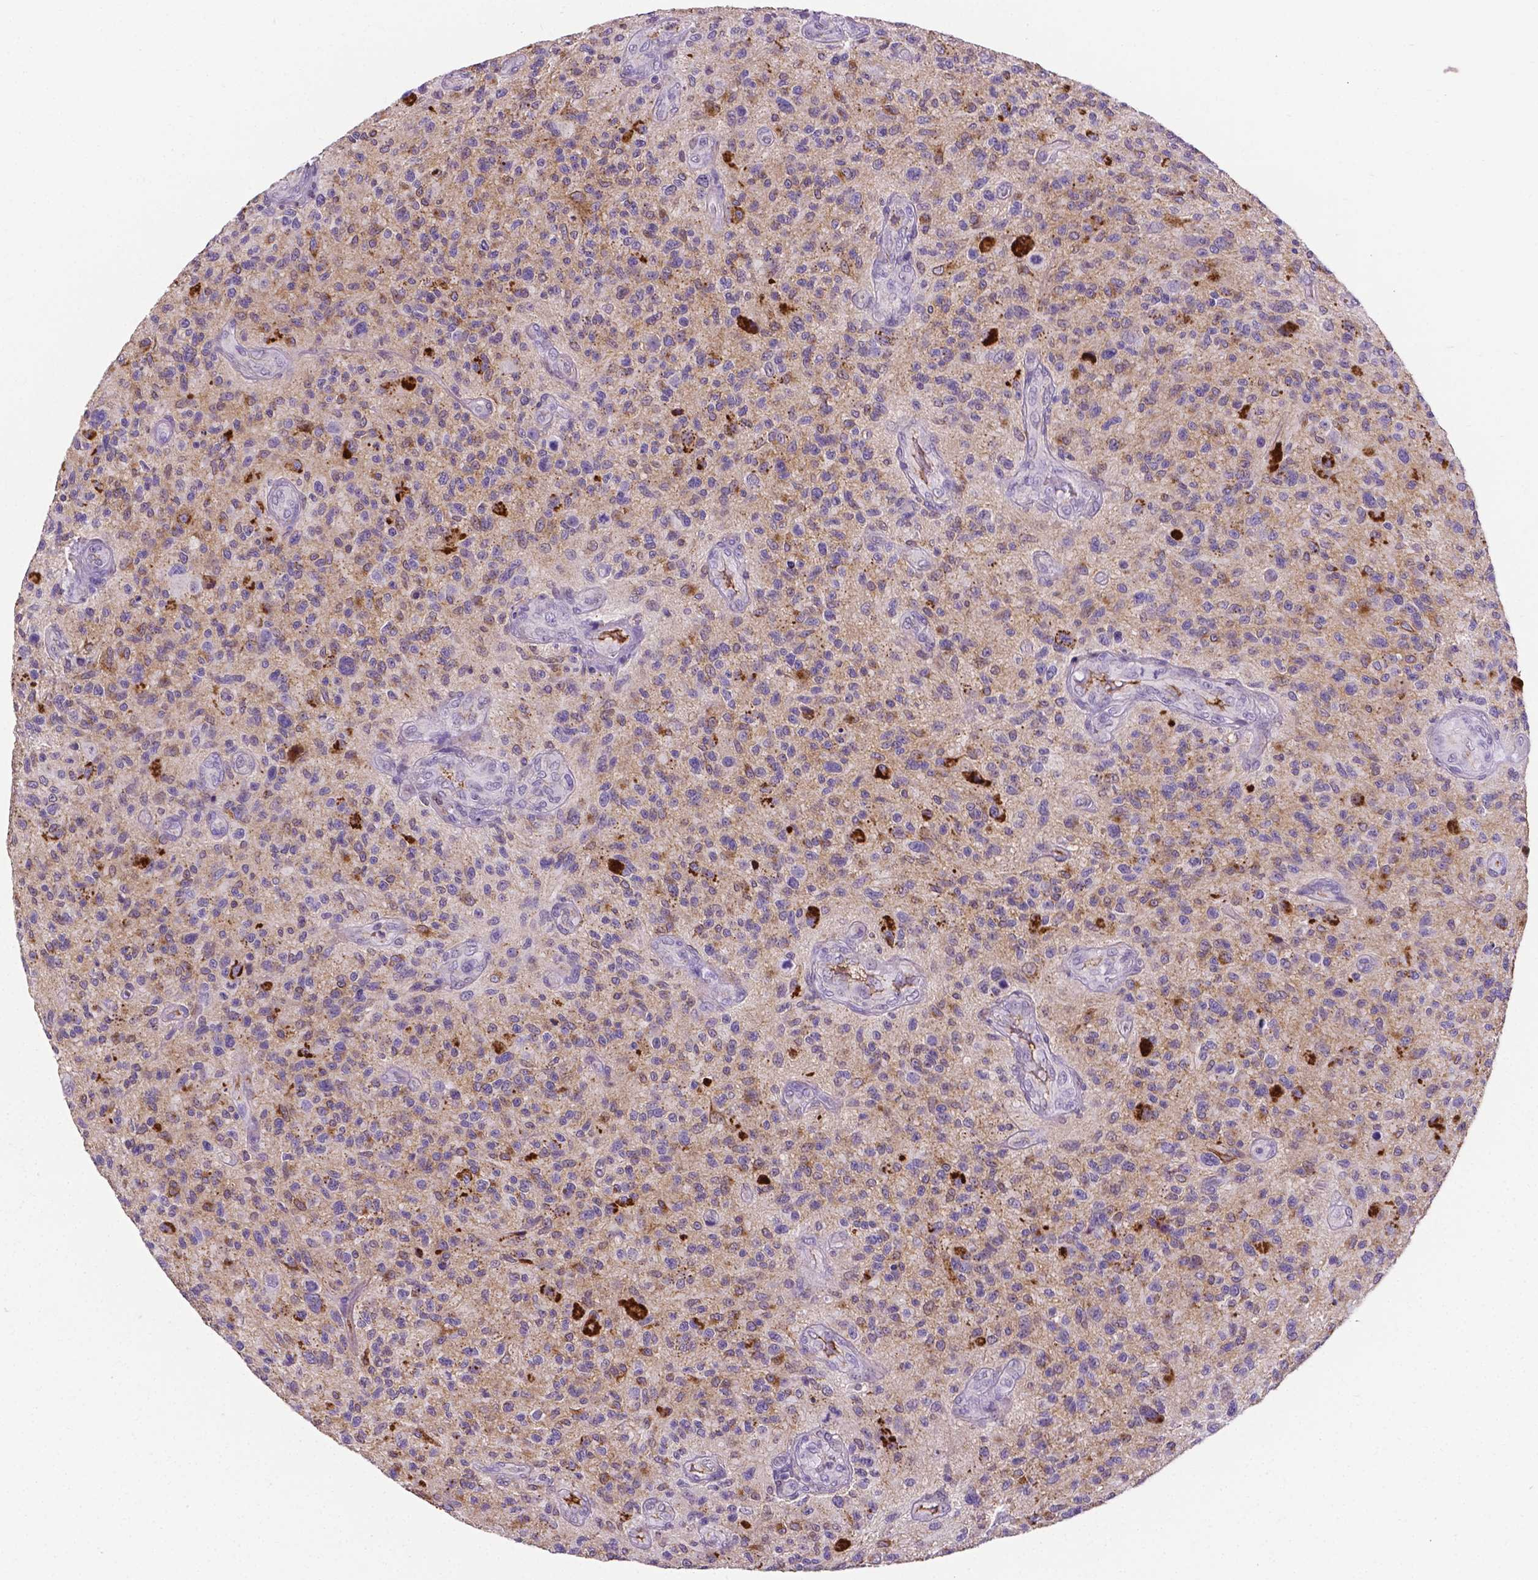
{"staining": {"intensity": "negative", "quantity": "none", "location": "none"}, "tissue": "glioma", "cell_type": "Tumor cells", "image_type": "cancer", "snomed": [{"axis": "morphology", "description": "Glioma, malignant, High grade"}, {"axis": "topography", "description": "Brain"}], "caption": "DAB (3,3'-diaminobenzidine) immunohistochemical staining of glioma reveals no significant positivity in tumor cells. The staining was performed using DAB (3,3'-diaminobenzidine) to visualize the protein expression in brown, while the nuclei were stained in blue with hematoxylin (Magnification: 20x).", "gene": "APOE", "patient": {"sex": "male", "age": 47}}